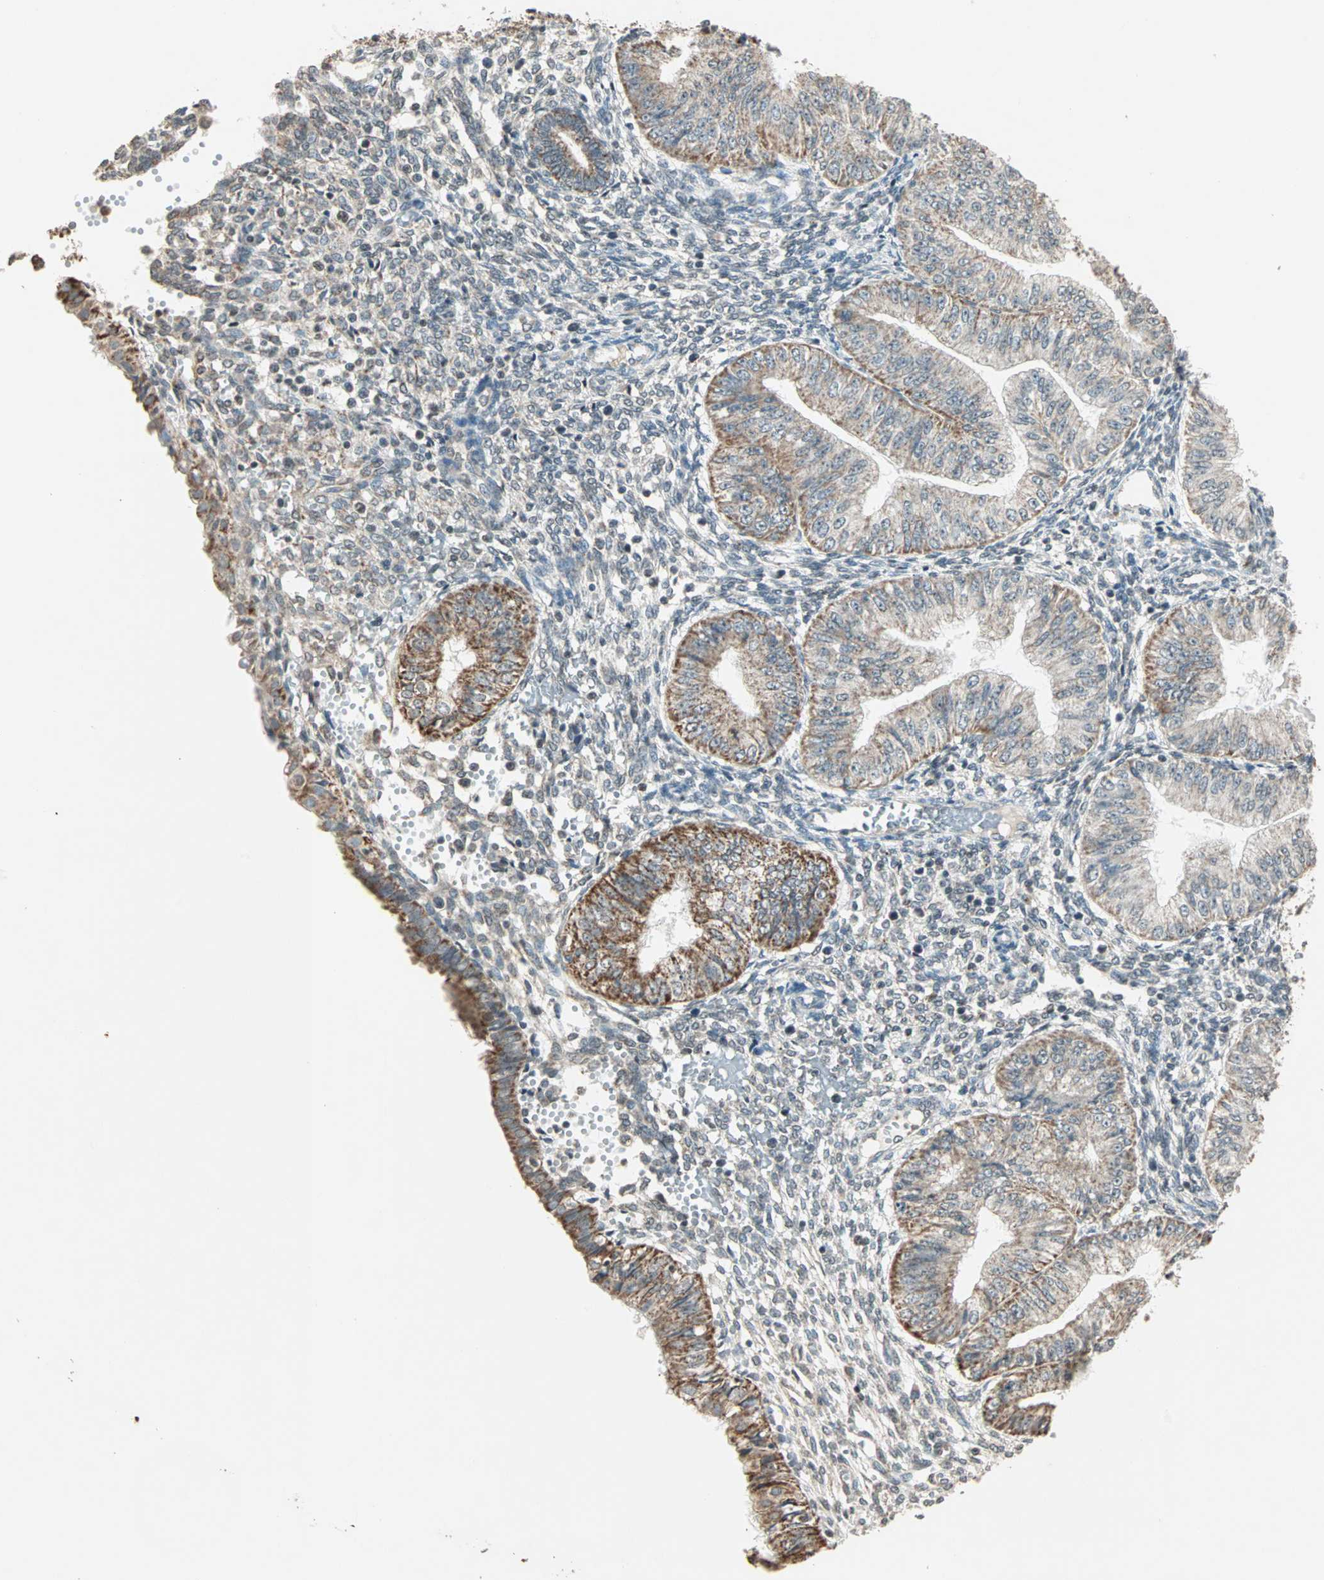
{"staining": {"intensity": "strong", "quantity": "25%-75%", "location": "cytoplasmic/membranous"}, "tissue": "endometrial cancer", "cell_type": "Tumor cells", "image_type": "cancer", "snomed": [{"axis": "morphology", "description": "Normal tissue, NOS"}, {"axis": "morphology", "description": "Adenocarcinoma, NOS"}, {"axis": "topography", "description": "Endometrium"}], "caption": "DAB immunohistochemical staining of adenocarcinoma (endometrial) reveals strong cytoplasmic/membranous protein positivity in about 25%-75% of tumor cells.", "gene": "PRELID1", "patient": {"sex": "female", "age": 53}}